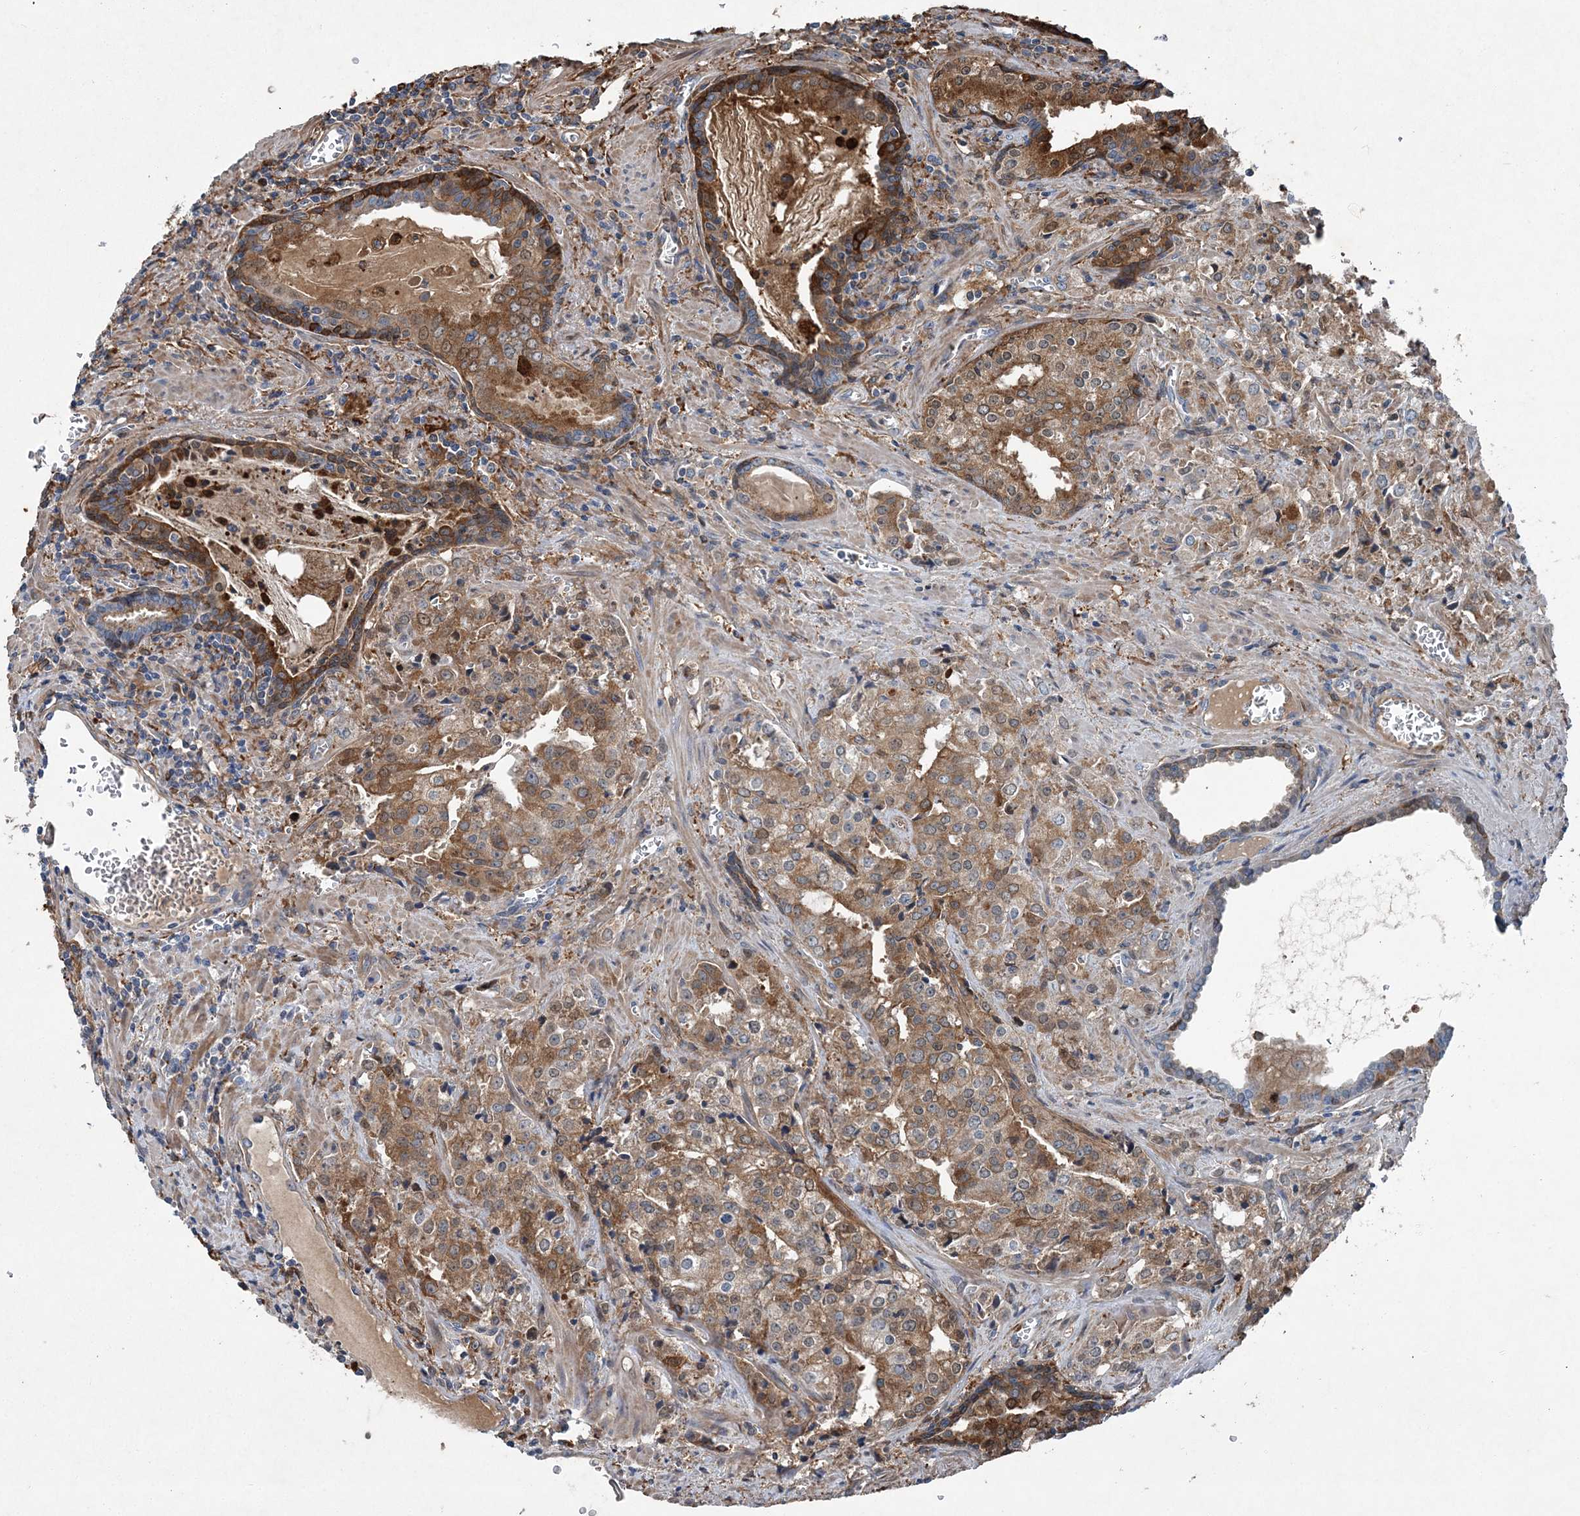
{"staining": {"intensity": "strong", "quantity": ">75%", "location": "cytoplasmic/membranous"}, "tissue": "prostate cancer", "cell_type": "Tumor cells", "image_type": "cancer", "snomed": [{"axis": "morphology", "description": "Adenocarcinoma, High grade"}, {"axis": "topography", "description": "Prostate"}], "caption": "This photomicrograph shows prostate cancer (adenocarcinoma (high-grade)) stained with IHC to label a protein in brown. The cytoplasmic/membranous of tumor cells show strong positivity for the protein. Nuclei are counter-stained blue.", "gene": "SPOPL", "patient": {"sex": "male", "age": 68}}